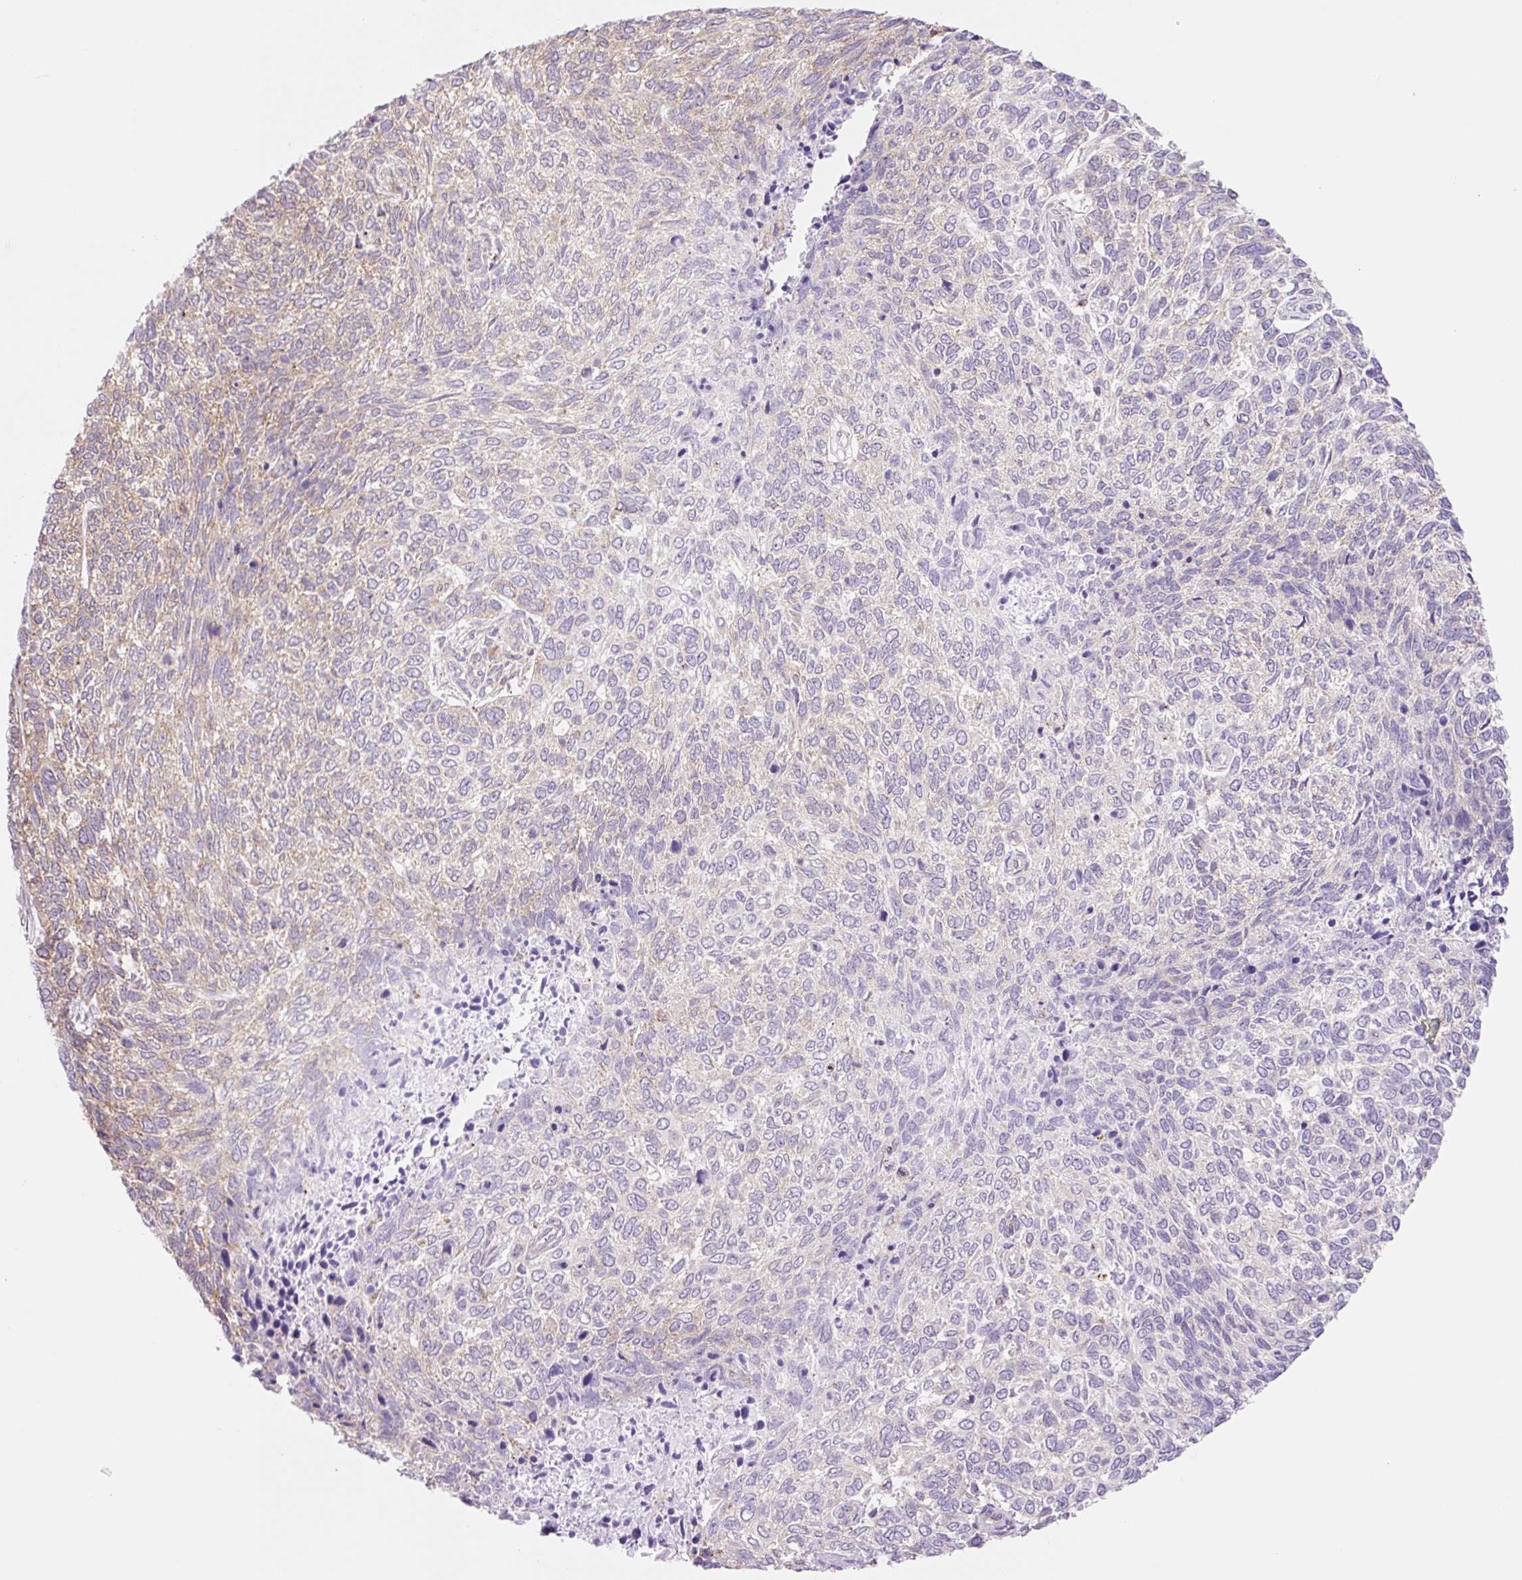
{"staining": {"intensity": "weak", "quantity": "<25%", "location": "cytoplasmic/membranous"}, "tissue": "skin cancer", "cell_type": "Tumor cells", "image_type": "cancer", "snomed": [{"axis": "morphology", "description": "Basal cell carcinoma"}, {"axis": "topography", "description": "Skin"}], "caption": "The histopathology image displays no significant positivity in tumor cells of skin cancer. (DAB (3,3'-diaminobenzidine) immunohistochemistry visualized using brightfield microscopy, high magnification).", "gene": "VPS4A", "patient": {"sex": "female", "age": 65}}